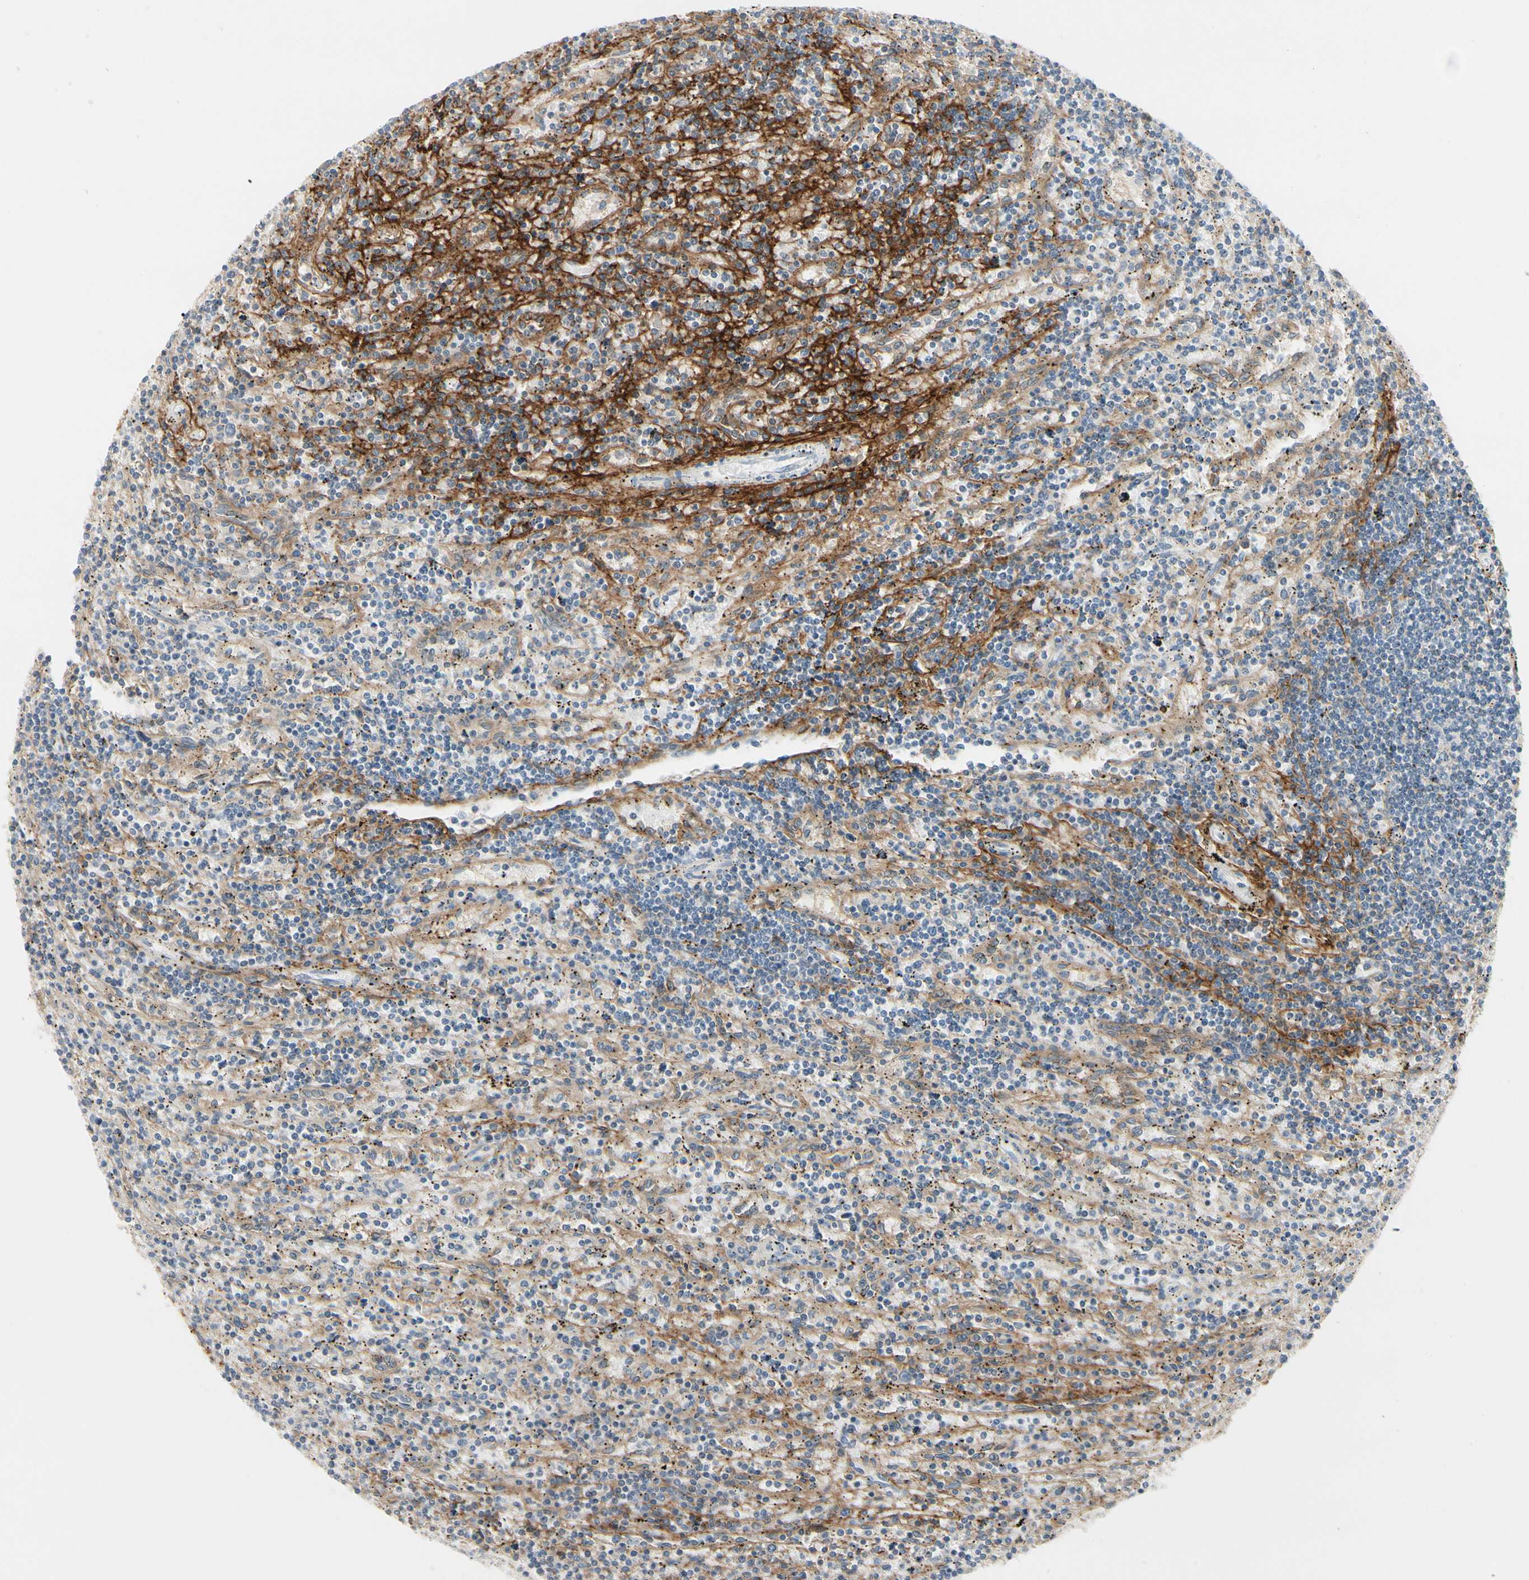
{"staining": {"intensity": "negative", "quantity": "none", "location": "none"}, "tissue": "lymphoma", "cell_type": "Tumor cells", "image_type": "cancer", "snomed": [{"axis": "morphology", "description": "Malignant lymphoma, non-Hodgkin's type, Low grade"}, {"axis": "topography", "description": "Spleen"}], "caption": "A photomicrograph of lymphoma stained for a protein exhibits no brown staining in tumor cells.", "gene": "GGT5", "patient": {"sex": "male", "age": 76}}